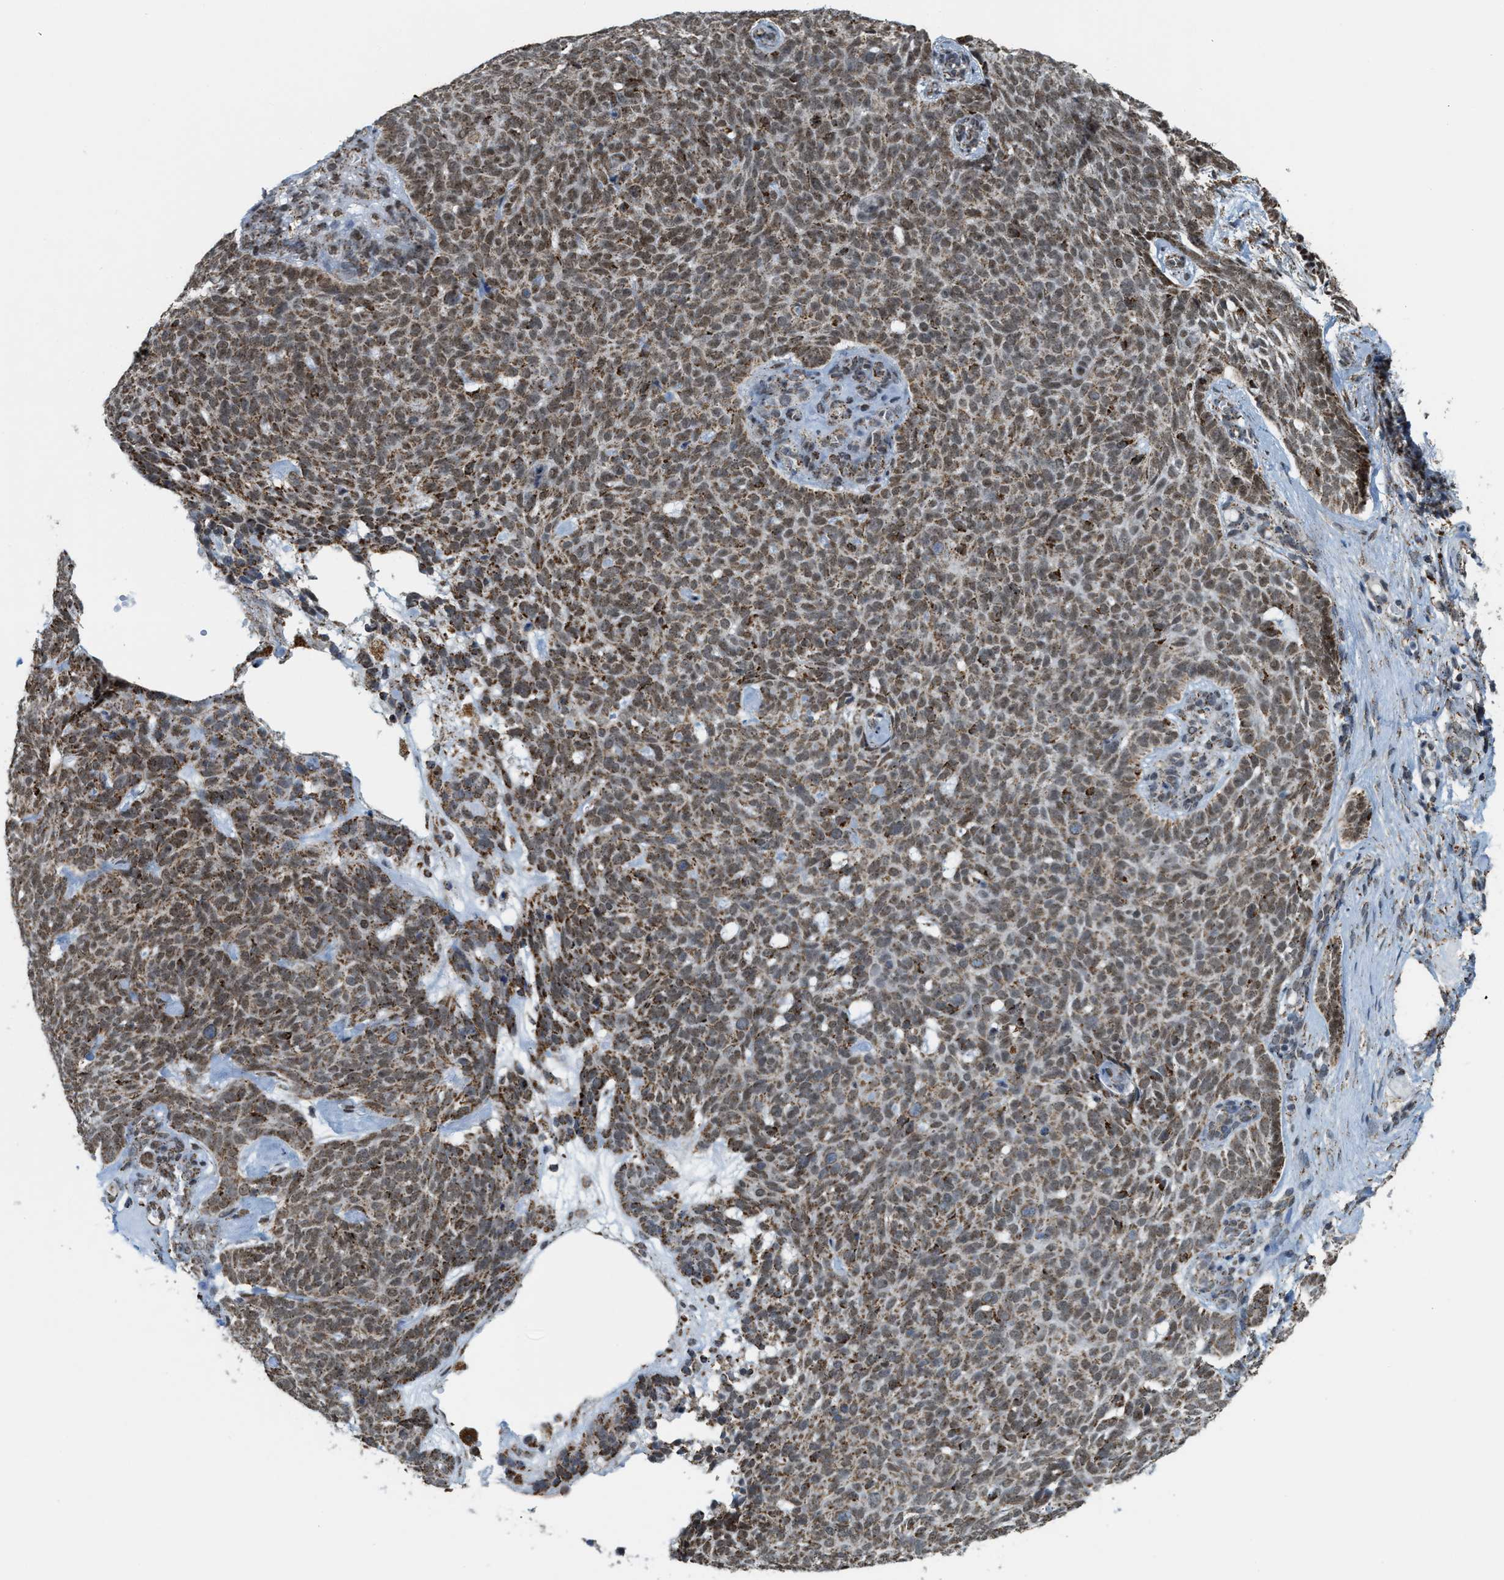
{"staining": {"intensity": "moderate", "quantity": ">75%", "location": "cytoplasmic/membranous,nuclear"}, "tissue": "skin cancer", "cell_type": "Tumor cells", "image_type": "cancer", "snomed": [{"axis": "morphology", "description": "Basal cell carcinoma"}, {"axis": "topography", "description": "Skin"}], "caption": "Skin basal cell carcinoma was stained to show a protein in brown. There is medium levels of moderate cytoplasmic/membranous and nuclear expression in approximately >75% of tumor cells.", "gene": "HIBADH", "patient": {"sex": "male", "age": 61}}